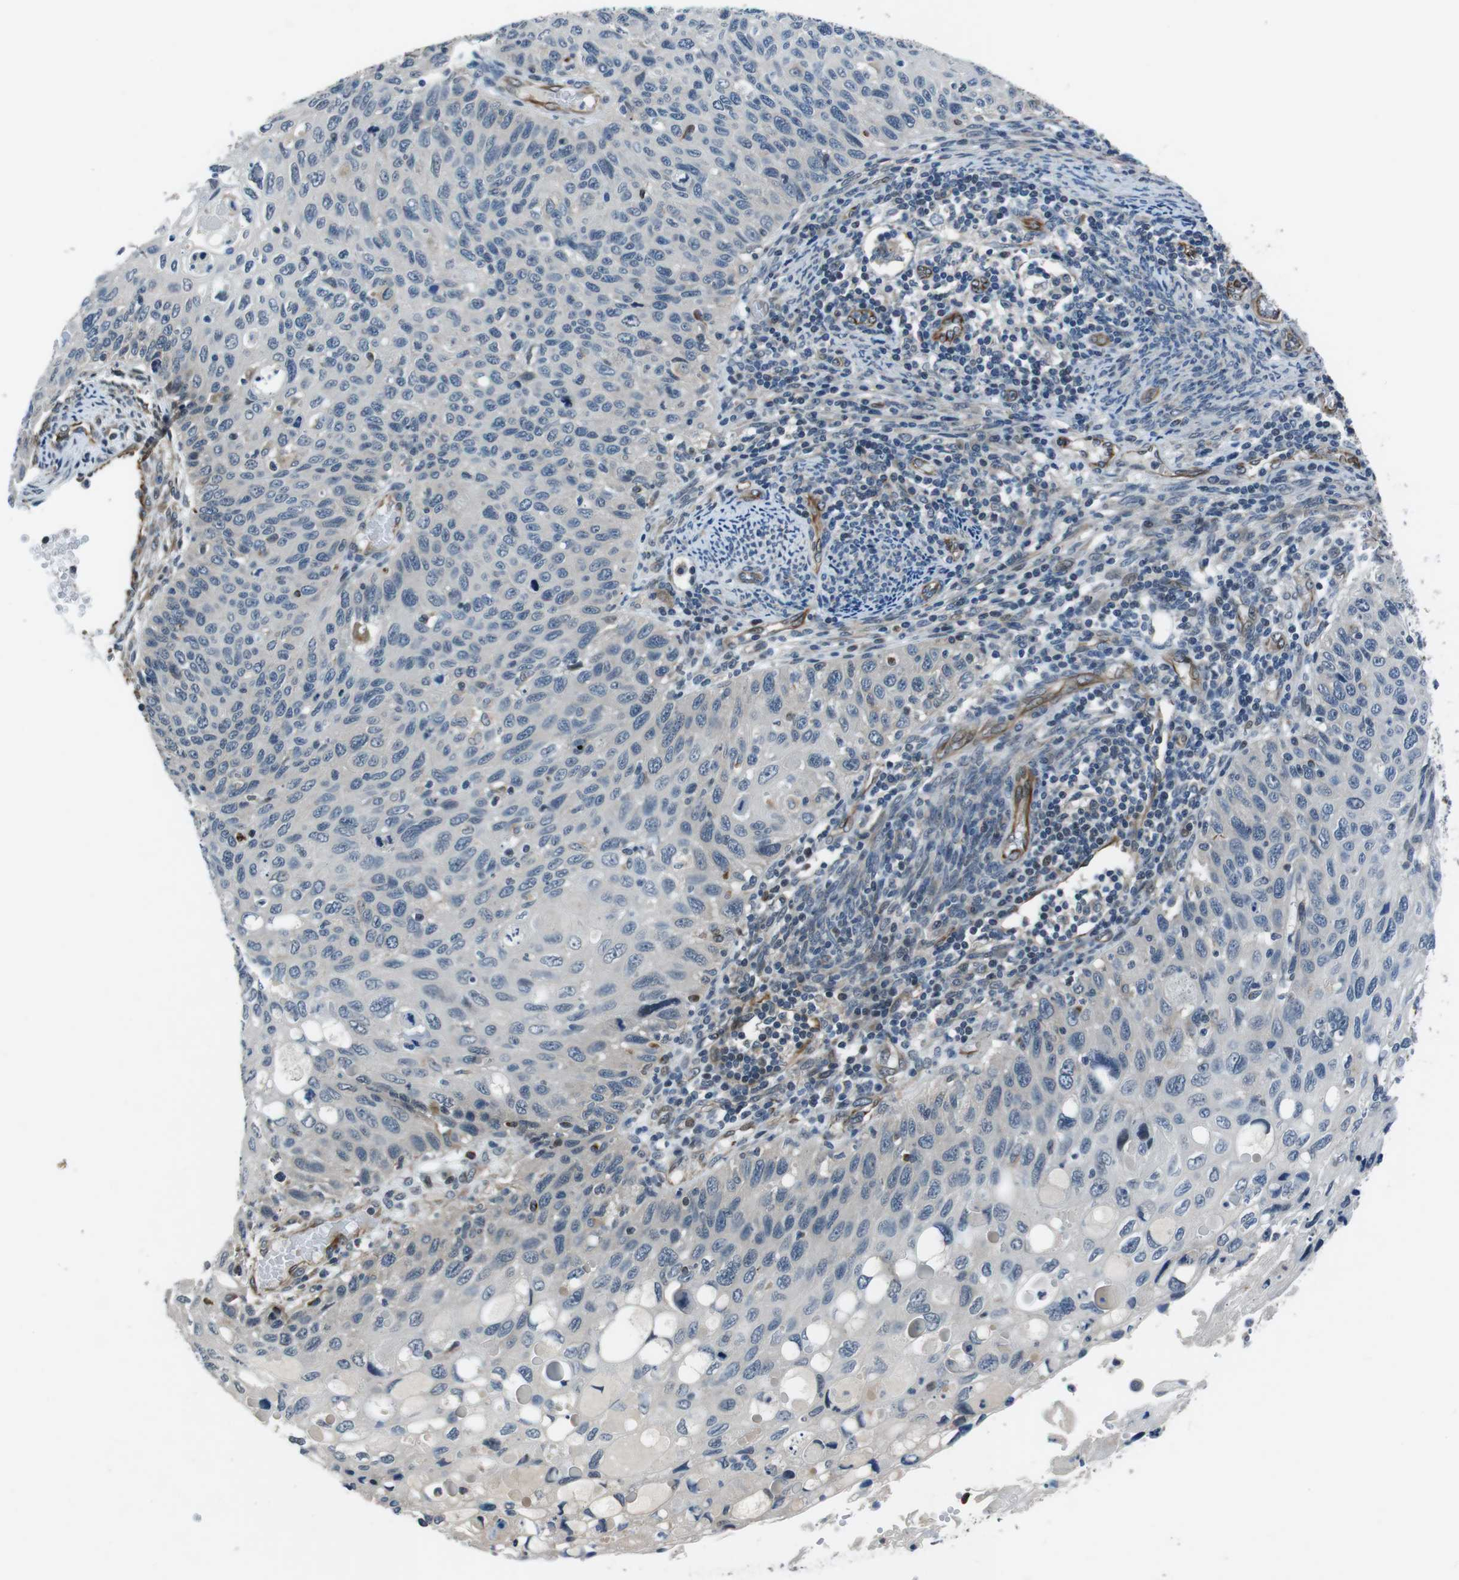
{"staining": {"intensity": "negative", "quantity": "none", "location": "none"}, "tissue": "cervical cancer", "cell_type": "Tumor cells", "image_type": "cancer", "snomed": [{"axis": "morphology", "description": "Squamous cell carcinoma, NOS"}, {"axis": "topography", "description": "Cervix"}], "caption": "IHC photomicrograph of cervical cancer stained for a protein (brown), which shows no positivity in tumor cells.", "gene": "LRRC49", "patient": {"sex": "female", "age": 70}}